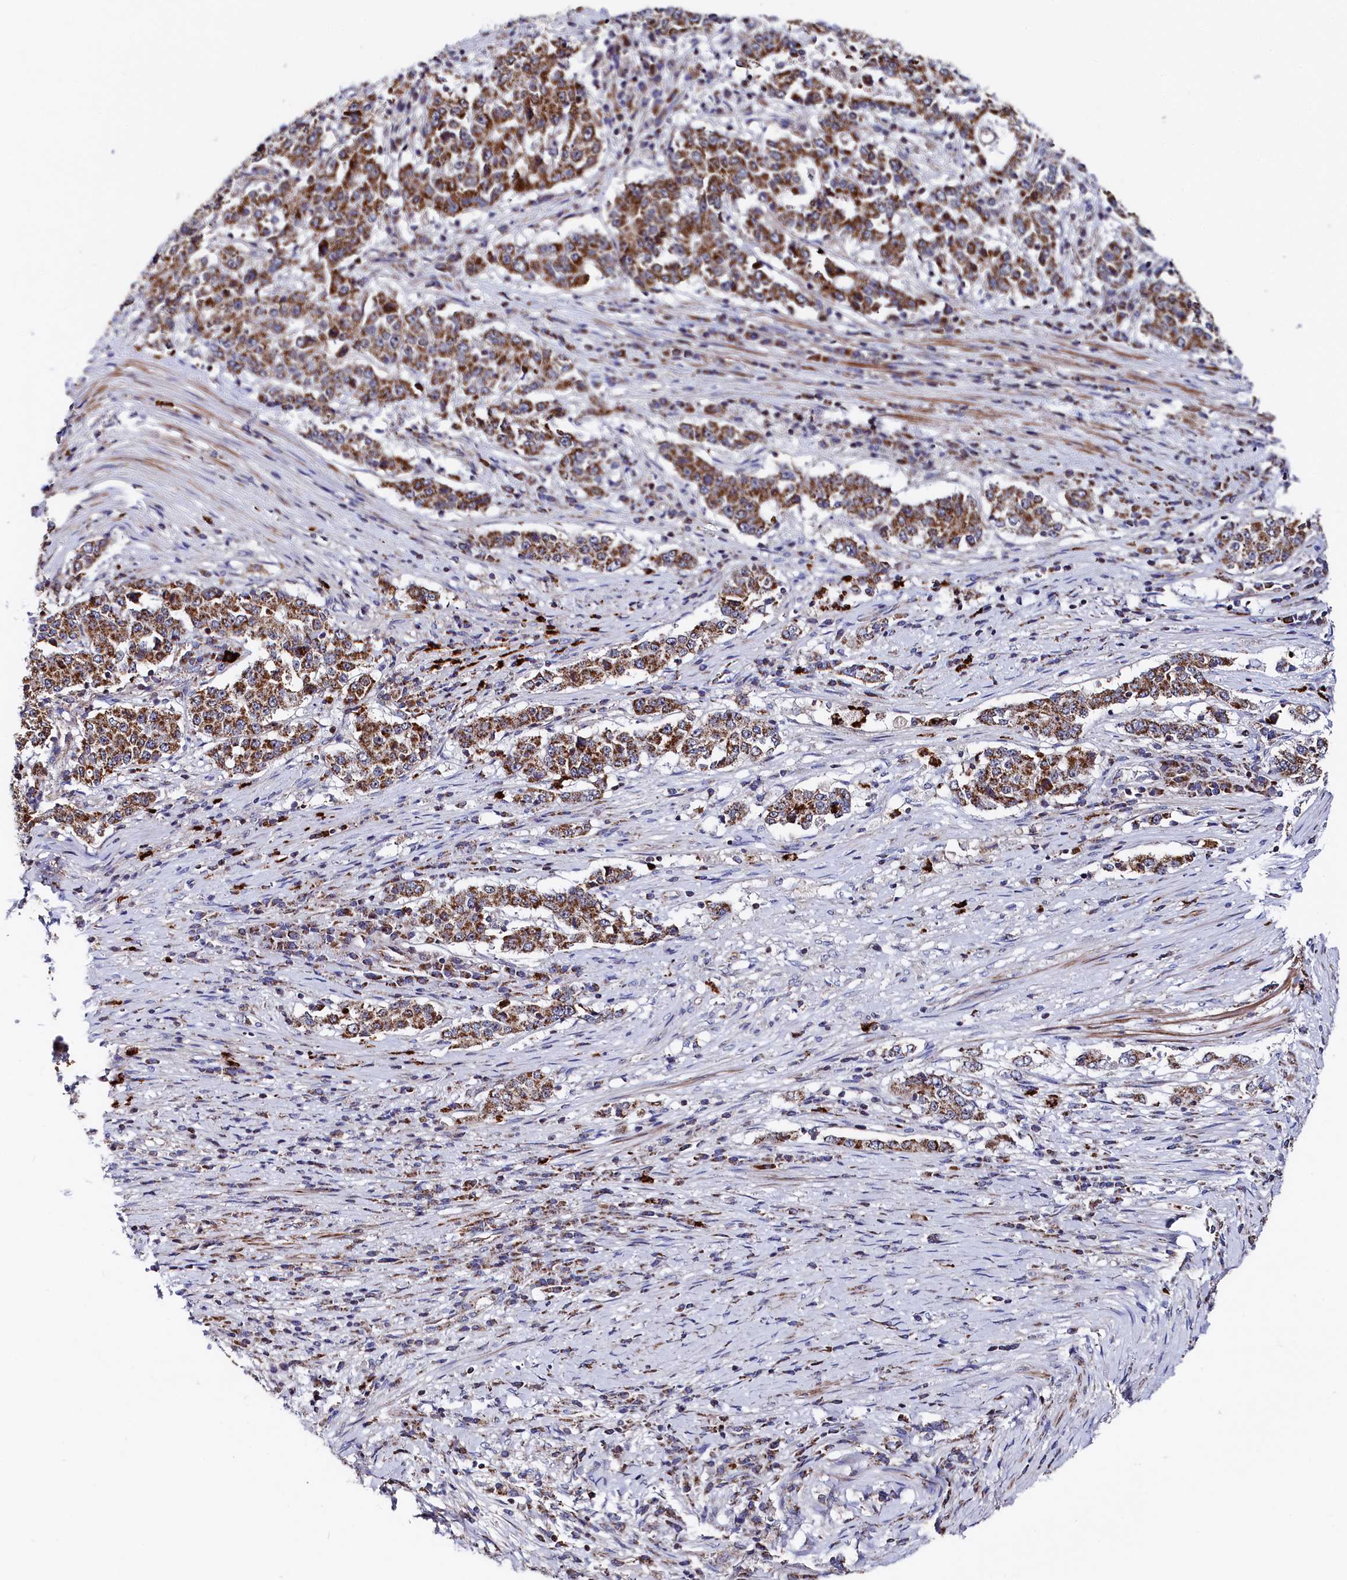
{"staining": {"intensity": "strong", "quantity": ">75%", "location": "cytoplasmic/membranous"}, "tissue": "stomach cancer", "cell_type": "Tumor cells", "image_type": "cancer", "snomed": [{"axis": "morphology", "description": "Adenocarcinoma, NOS"}, {"axis": "topography", "description": "Stomach"}], "caption": "Immunohistochemical staining of human stomach adenocarcinoma displays strong cytoplasmic/membranous protein expression in approximately >75% of tumor cells.", "gene": "CHCHD1", "patient": {"sex": "male", "age": 59}}